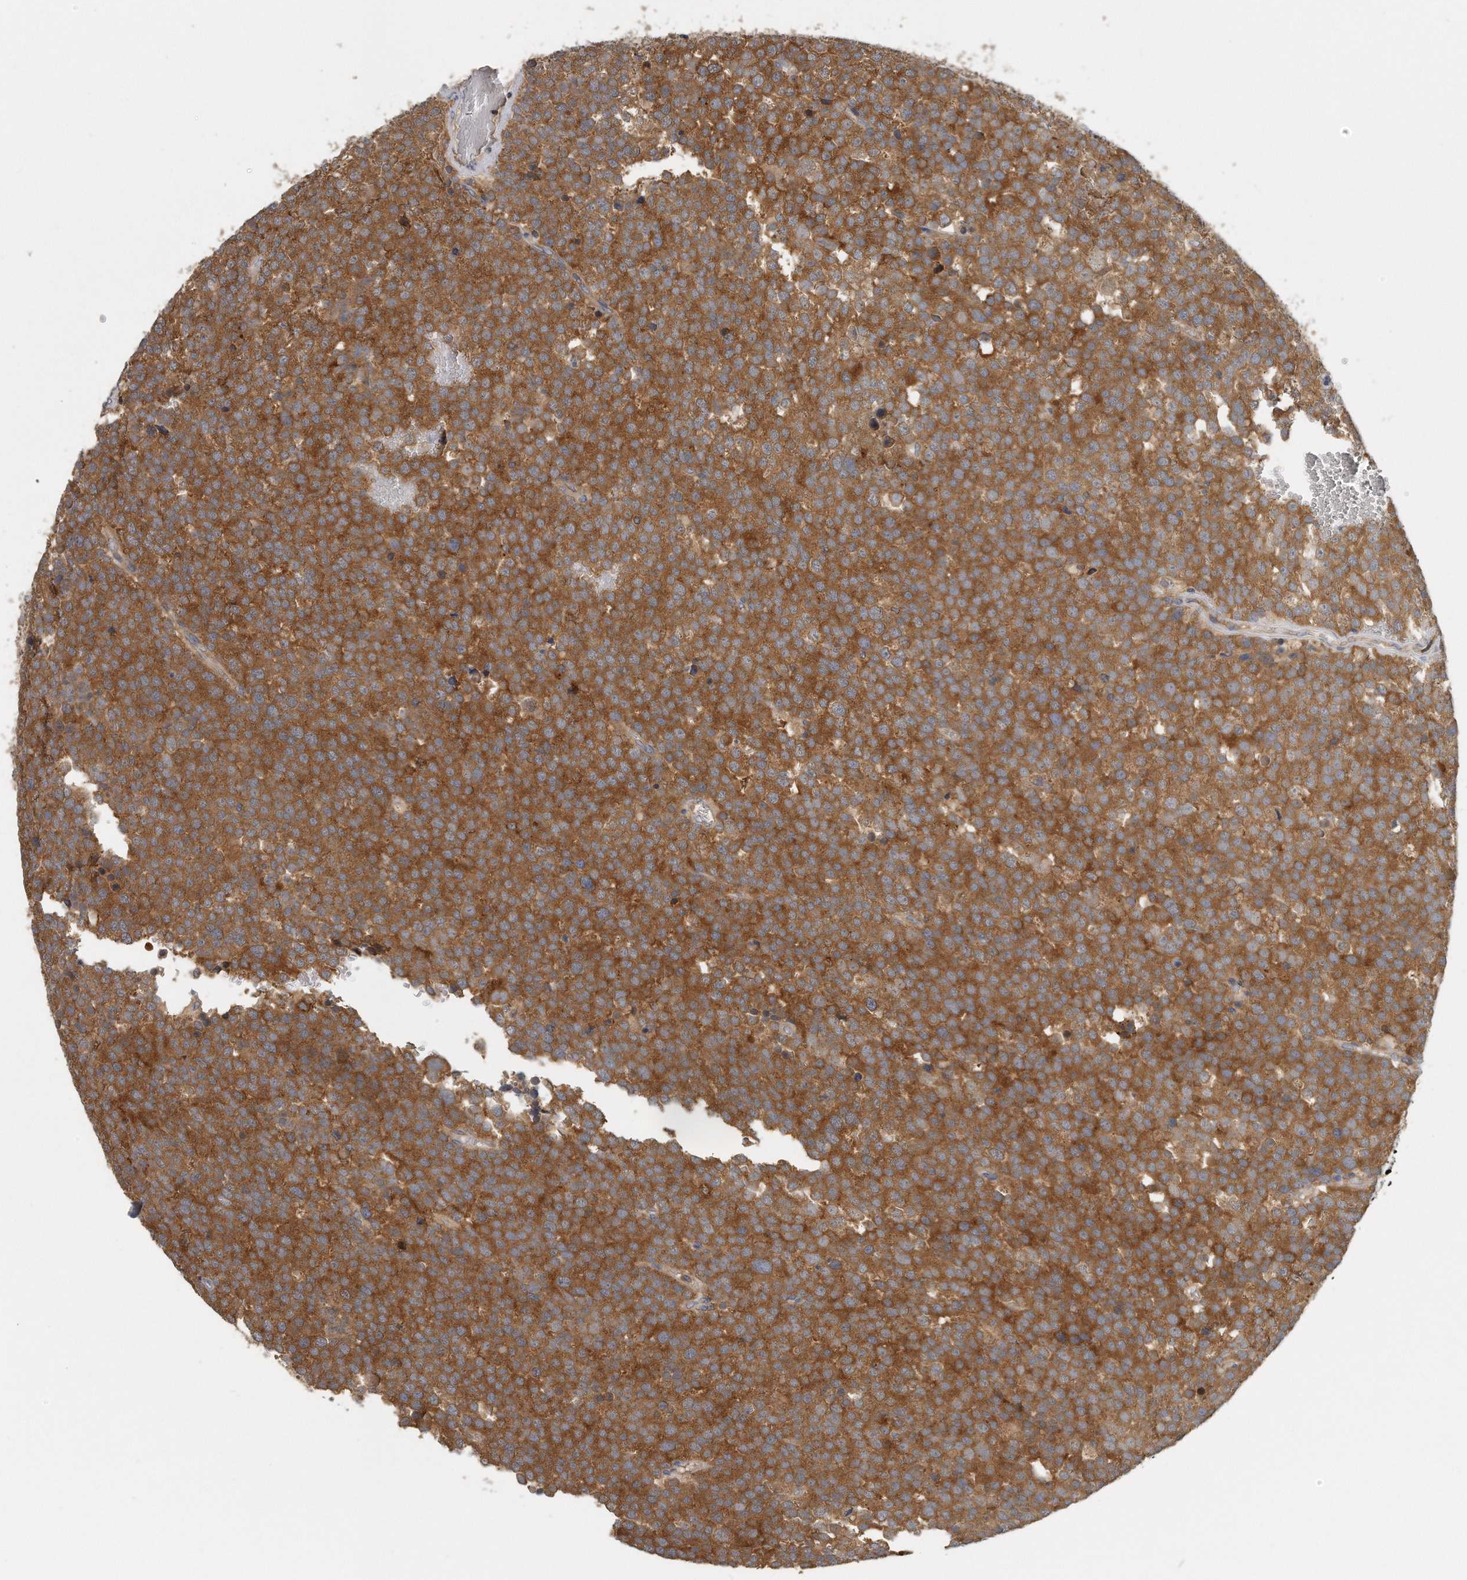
{"staining": {"intensity": "strong", "quantity": ">75%", "location": "cytoplasmic/membranous"}, "tissue": "testis cancer", "cell_type": "Tumor cells", "image_type": "cancer", "snomed": [{"axis": "morphology", "description": "Seminoma, NOS"}, {"axis": "topography", "description": "Testis"}], "caption": "High-magnification brightfield microscopy of seminoma (testis) stained with DAB (3,3'-diaminobenzidine) (brown) and counterstained with hematoxylin (blue). tumor cells exhibit strong cytoplasmic/membranous positivity is identified in about>75% of cells.", "gene": "EIF3I", "patient": {"sex": "male", "age": 71}}